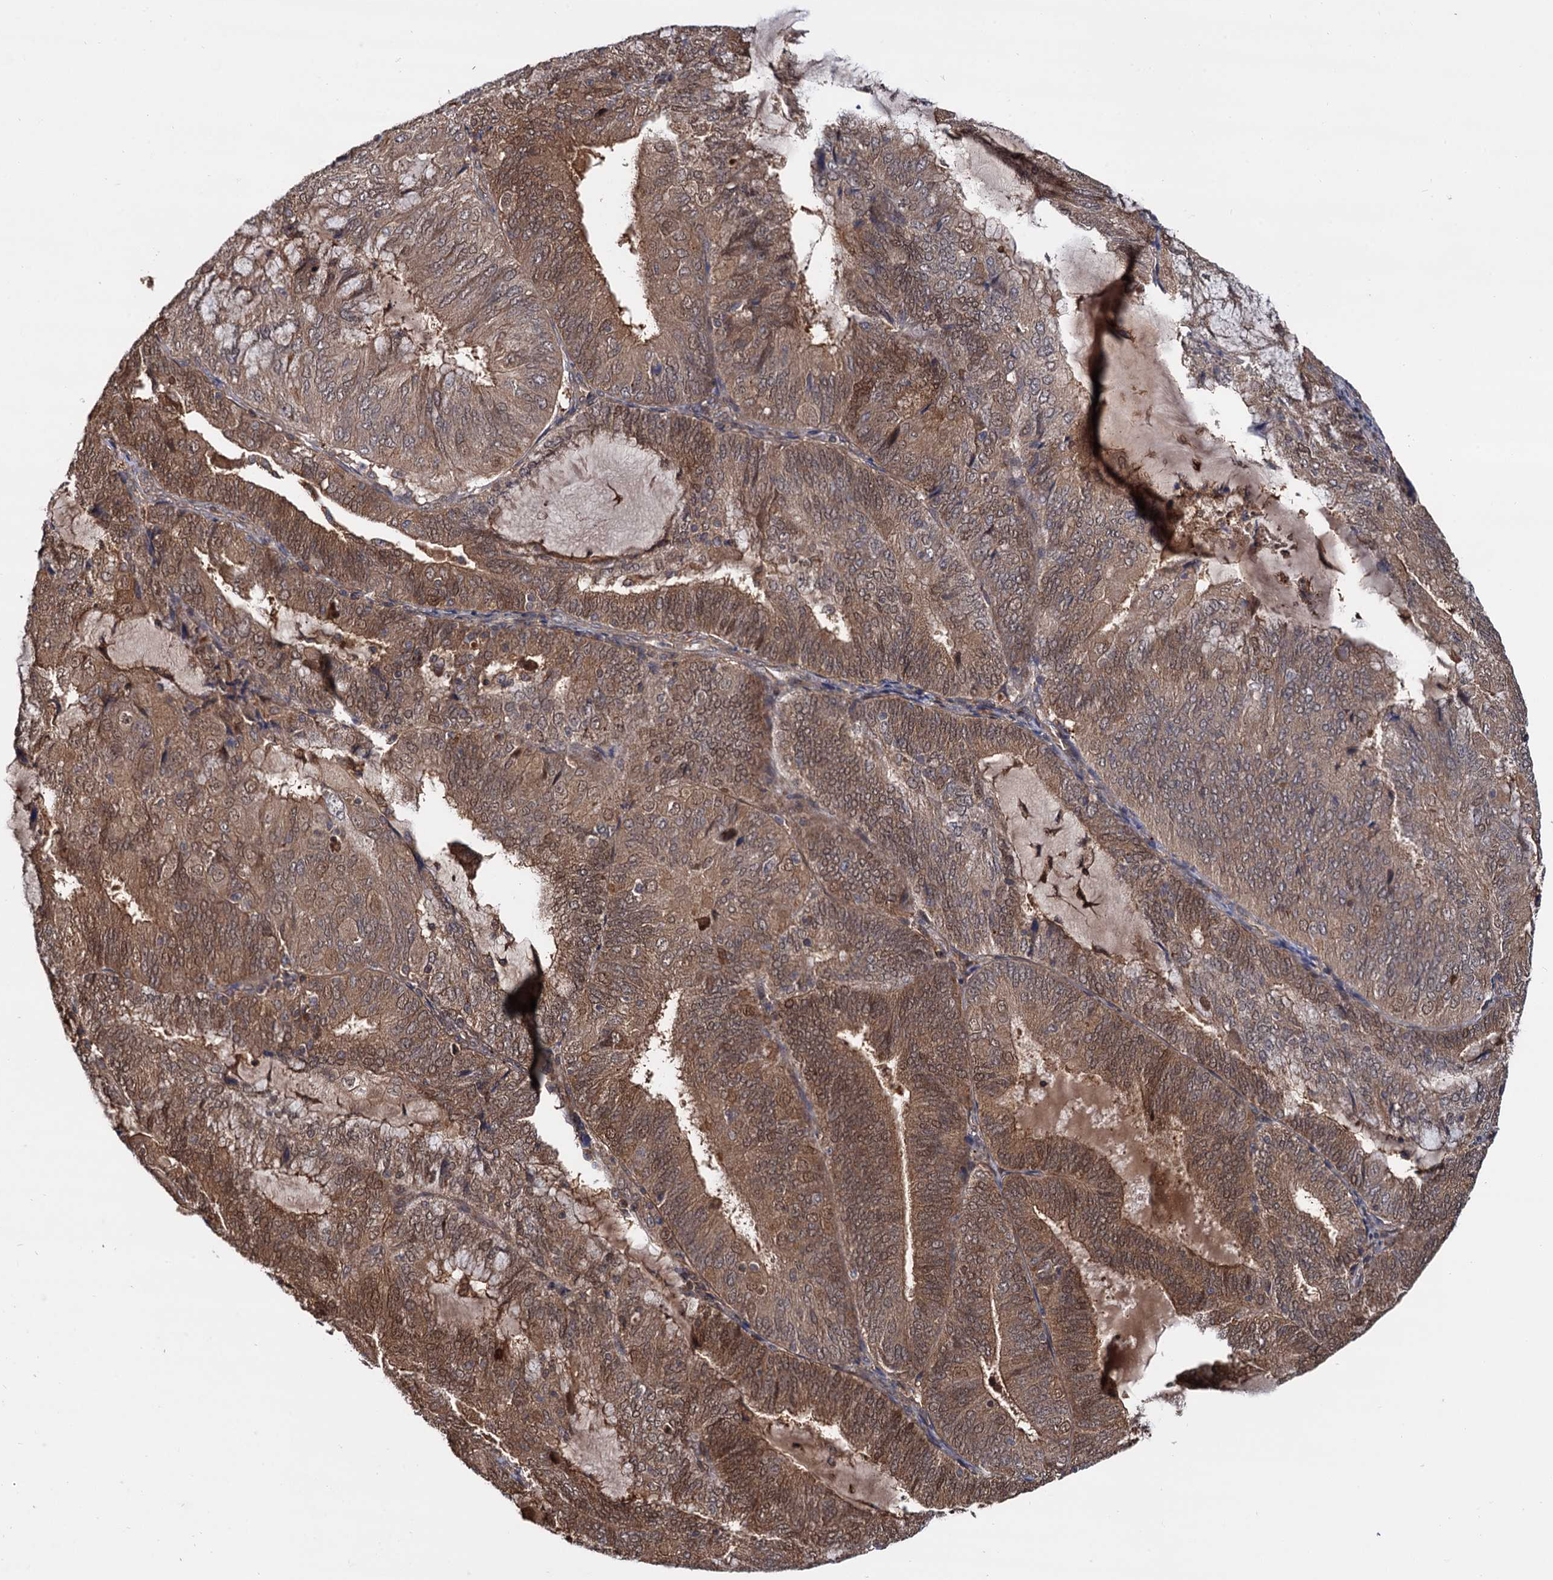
{"staining": {"intensity": "moderate", "quantity": ">75%", "location": "cytoplasmic/membranous,nuclear"}, "tissue": "endometrial cancer", "cell_type": "Tumor cells", "image_type": "cancer", "snomed": [{"axis": "morphology", "description": "Adenocarcinoma, NOS"}, {"axis": "topography", "description": "Endometrium"}], "caption": "Protein analysis of endometrial cancer (adenocarcinoma) tissue exhibits moderate cytoplasmic/membranous and nuclear expression in about >75% of tumor cells. The protein is shown in brown color, while the nuclei are stained blue.", "gene": "SELENOP", "patient": {"sex": "female", "age": 81}}